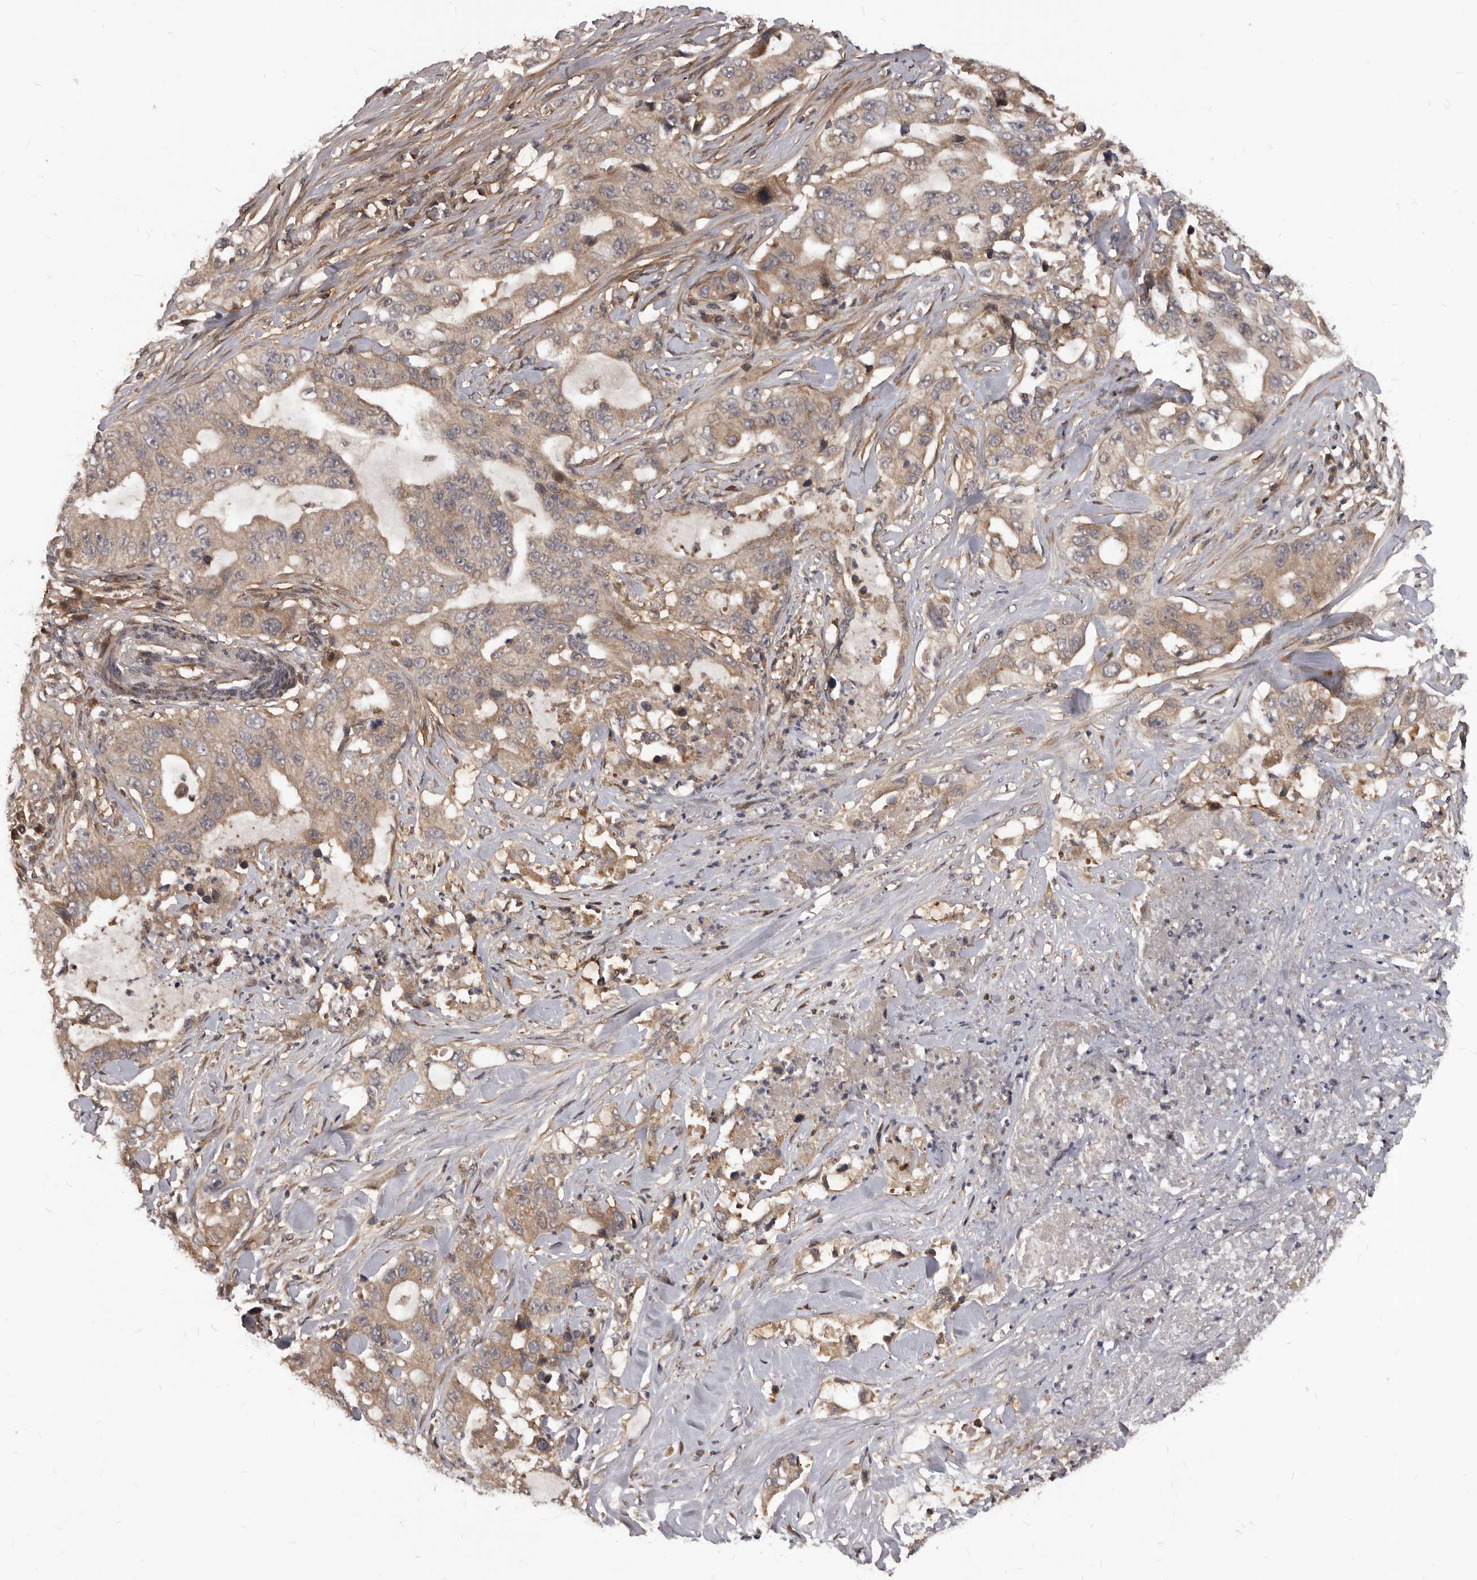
{"staining": {"intensity": "weak", "quantity": ">75%", "location": "cytoplasmic/membranous"}, "tissue": "lung cancer", "cell_type": "Tumor cells", "image_type": "cancer", "snomed": [{"axis": "morphology", "description": "Adenocarcinoma, NOS"}, {"axis": "topography", "description": "Lung"}], "caption": "Lung cancer (adenocarcinoma) stained for a protein (brown) displays weak cytoplasmic/membranous positive expression in about >75% of tumor cells.", "gene": "GABPB2", "patient": {"sex": "female", "age": 51}}